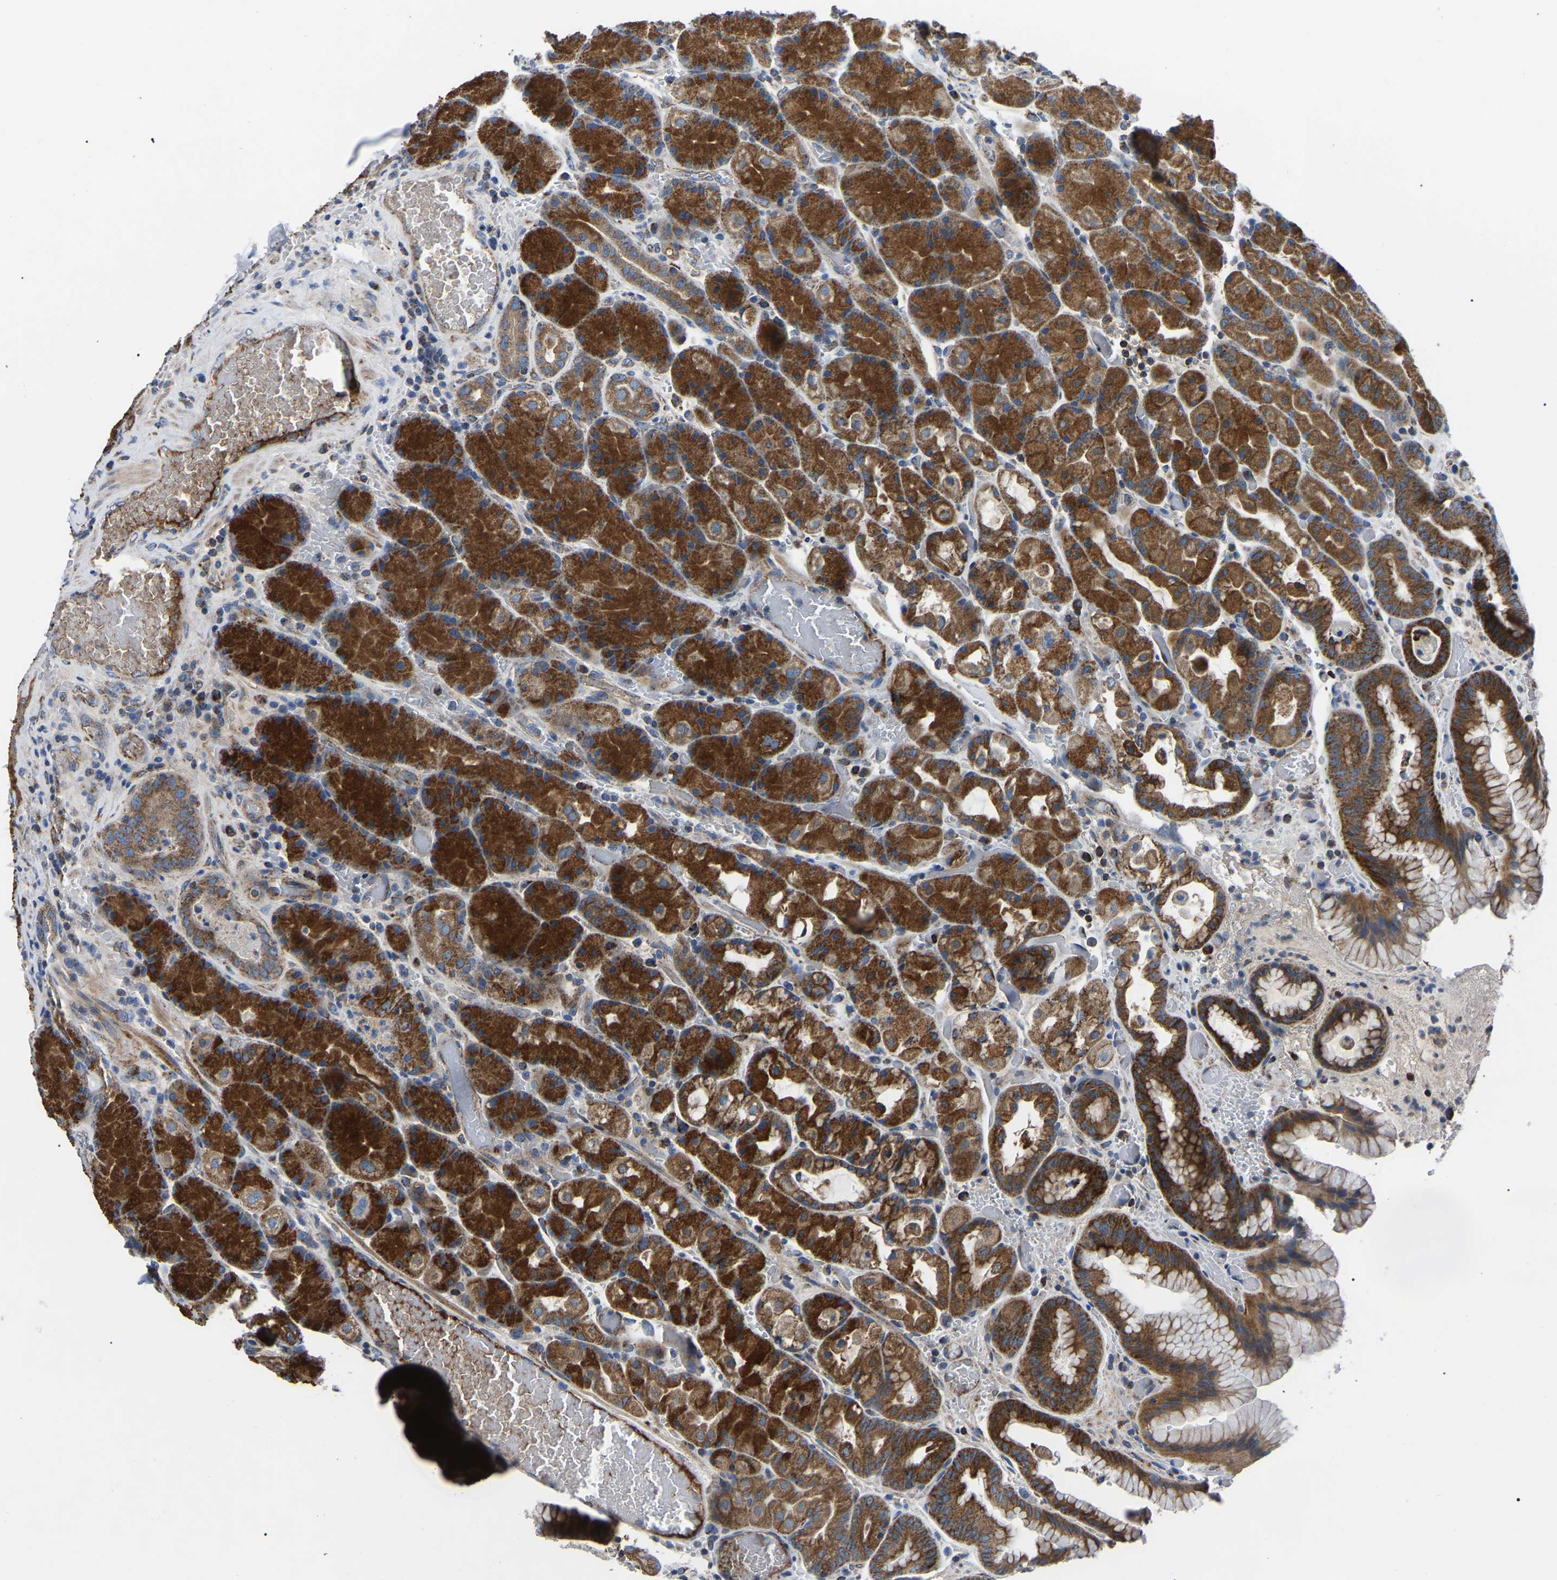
{"staining": {"intensity": "strong", "quantity": ">75%", "location": "cytoplasmic/membranous"}, "tissue": "stomach", "cell_type": "Glandular cells", "image_type": "normal", "snomed": [{"axis": "morphology", "description": "Normal tissue, NOS"}, {"axis": "morphology", "description": "Carcinoid, malignant, NOS"}, {"axis": "topography", "description": "Stomach, upper"}], "caption": "DAB (3,3'-diaminobenzidine) immunohistochemical staining of unremarkable stomach reveals strong cytoplasmic/membranous protein positivity in approximately >75% of glandular cells.", "gene": "PPM1E", "patient": {"sex": "male", "age": 39}}